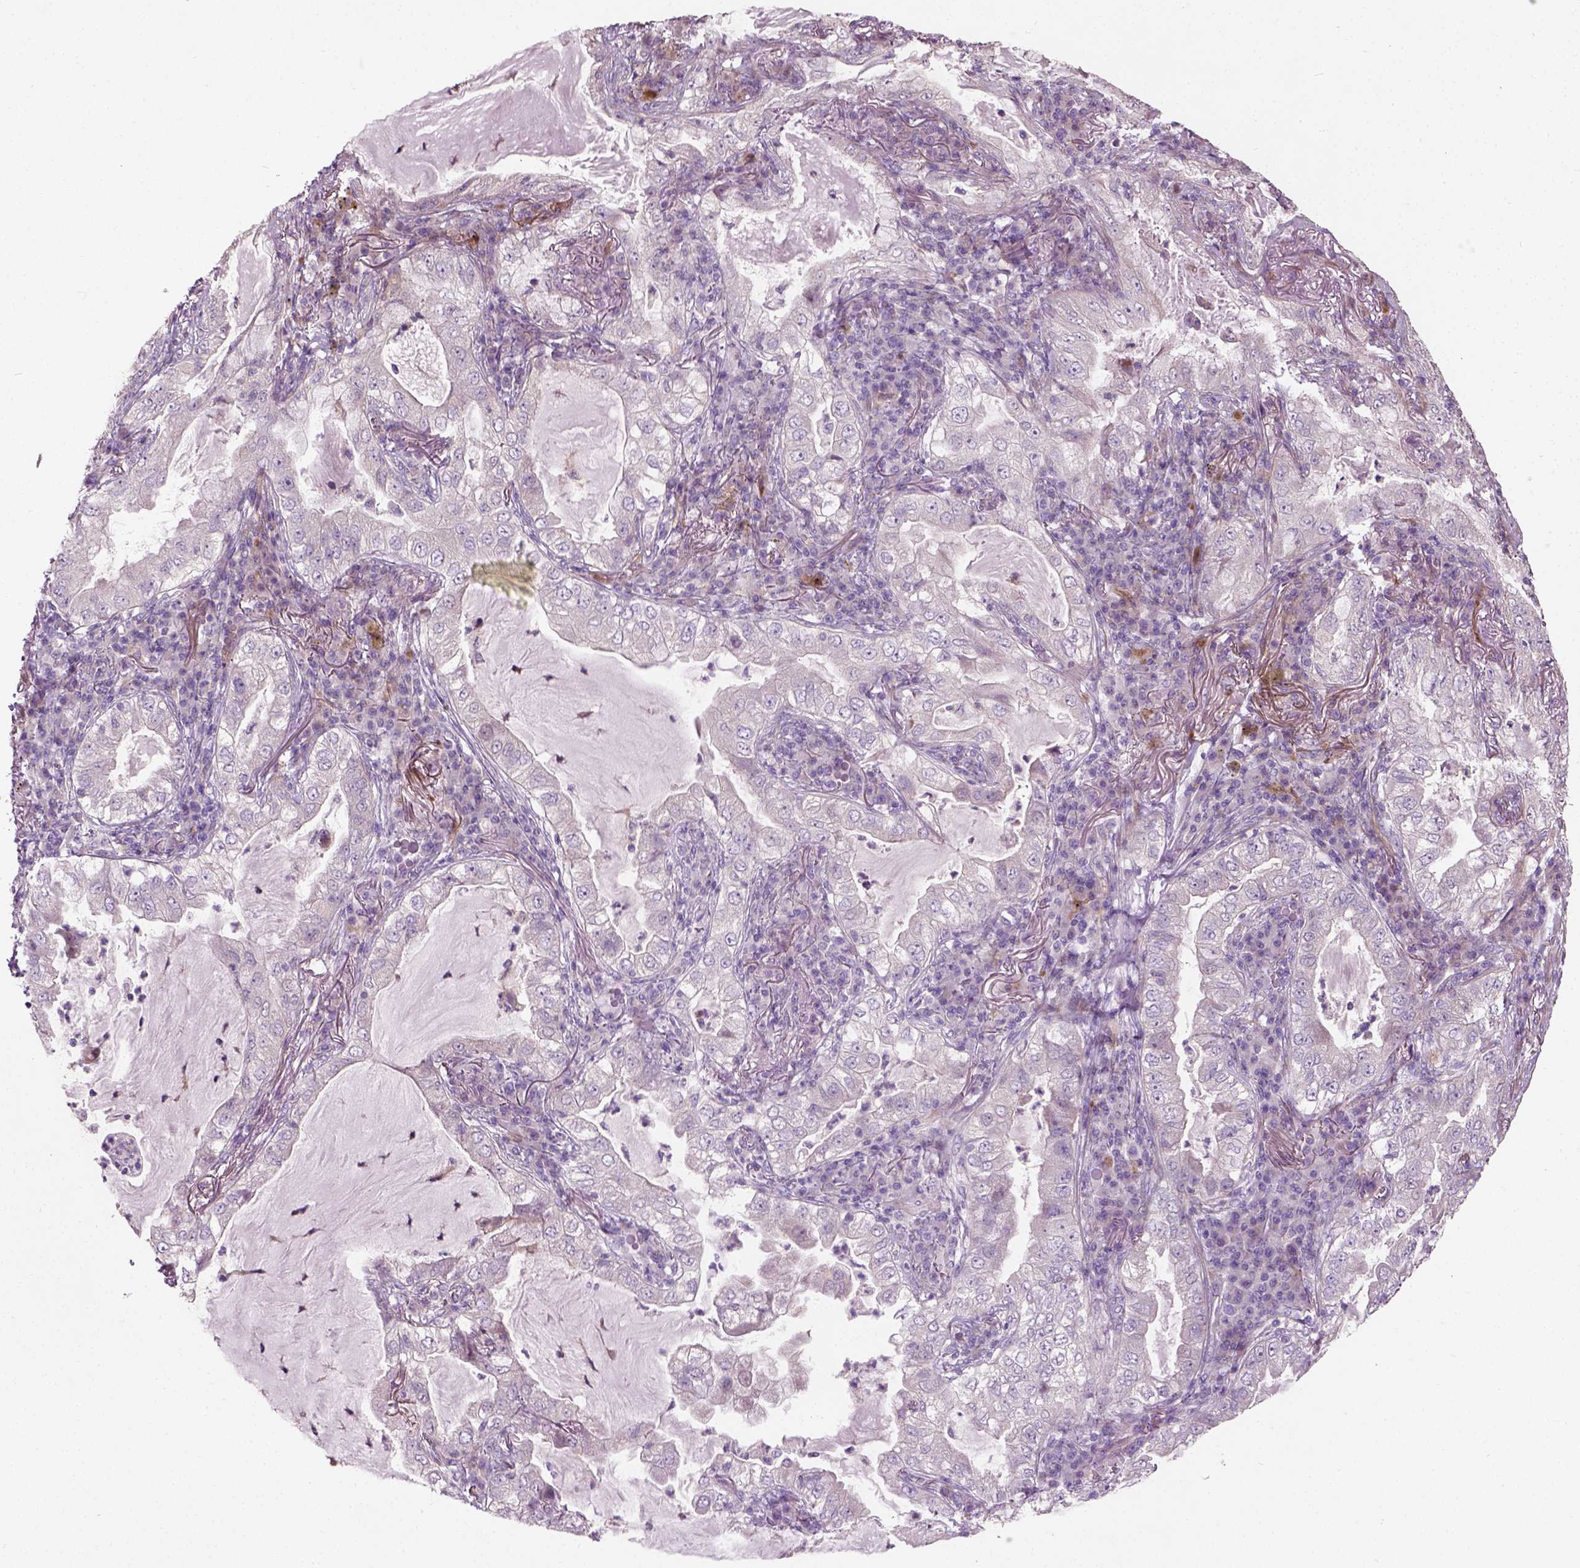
{"staining": {"intensity": "negative", "quantity": "none", "location": "none"}, "tissue": "lung cancer", "cell_type": "Tumor cells", "image_type": "cancer", "snomed": [{"axis": "morphology", "description": "Adenocarcinoma, NOS"}, {"axis": "topography", "description": "Lung"}], "caption": "Immunohistochemistry photomicrograph of neoplastic tissue: human lung adenocarcinoma stained with DAB demonstrates no significant protein staining in tumor cells.", "gene": "PKP3", "patient": {"sex": "female", "age": 73}}